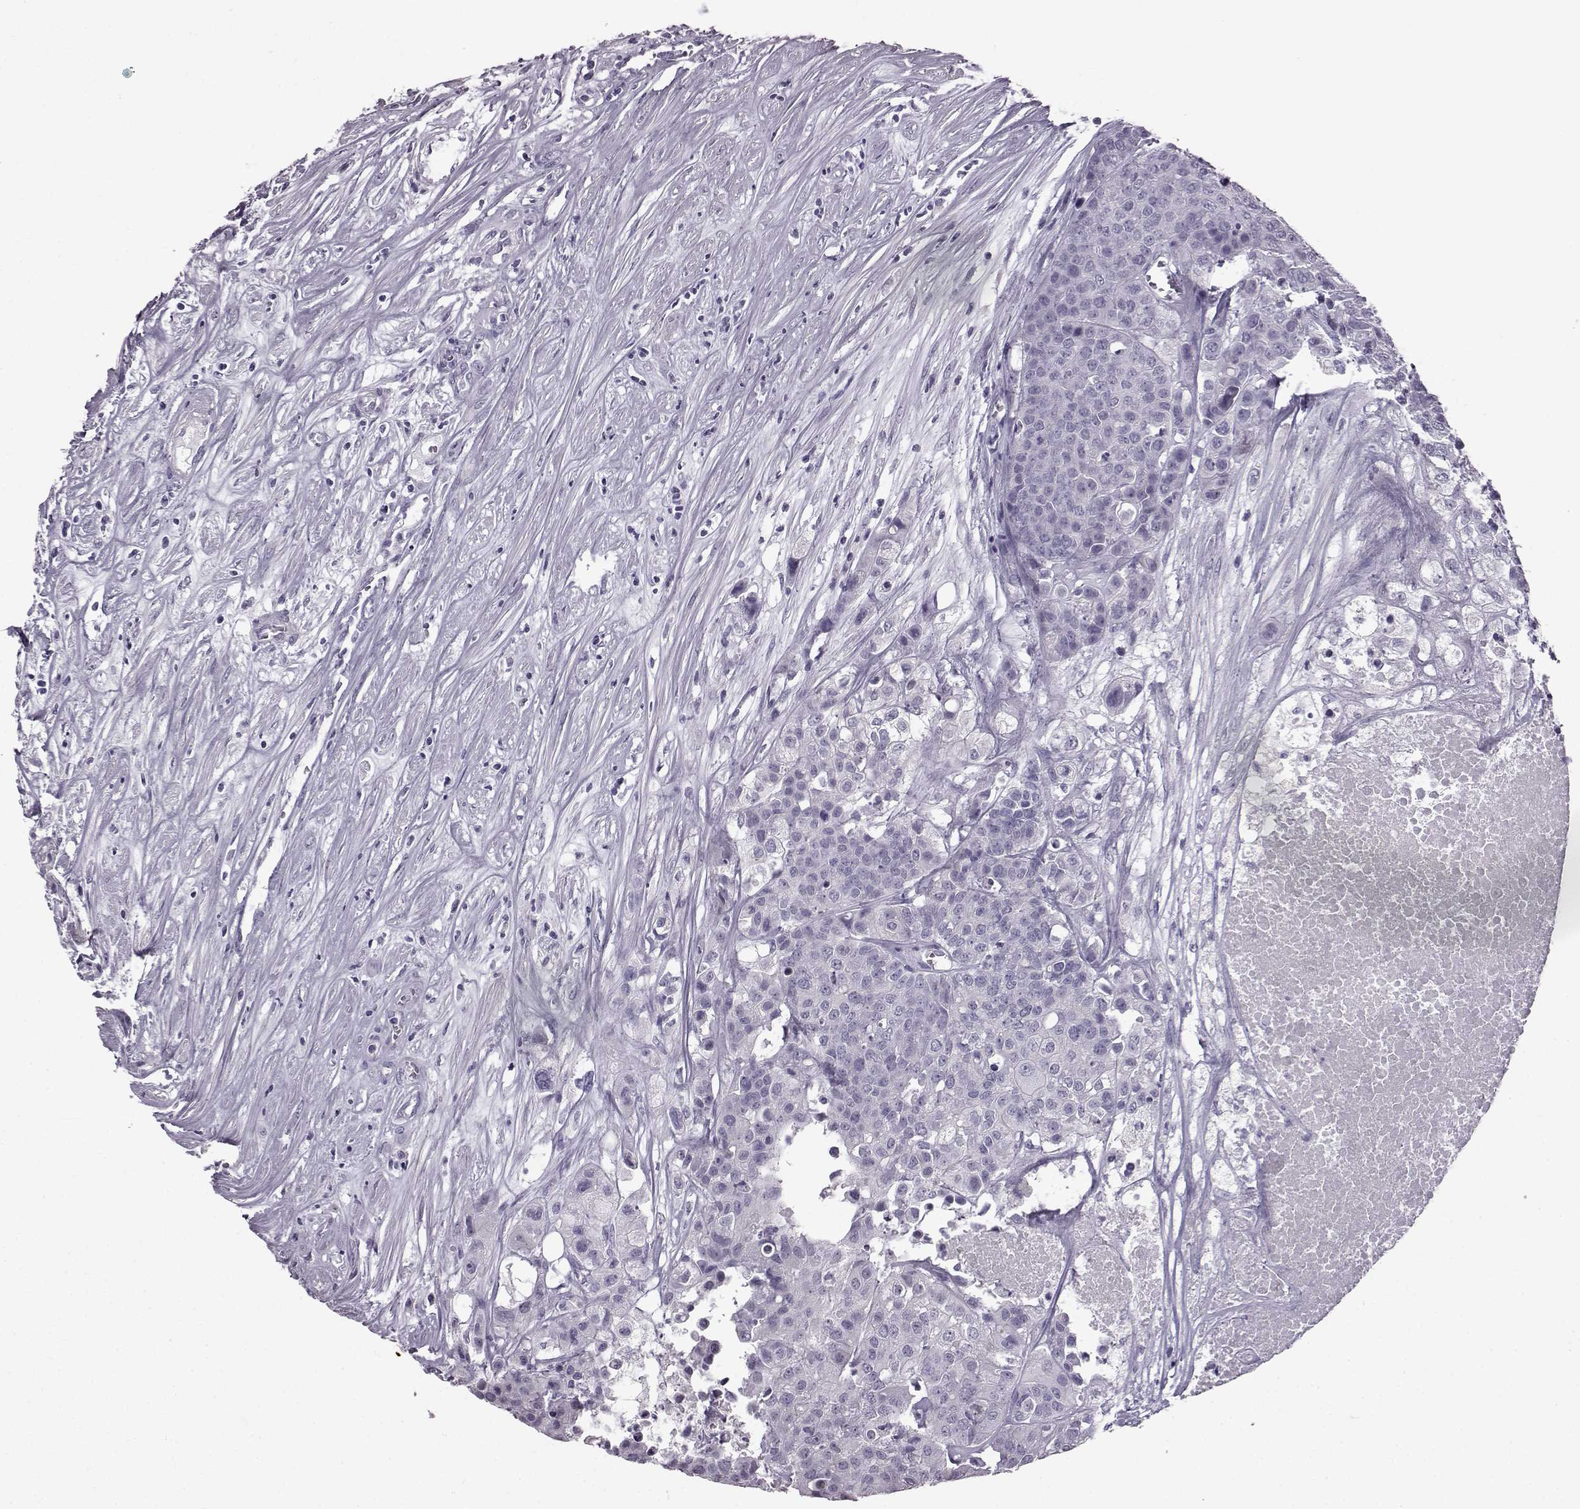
{"staining": {"intensity": "negative", "quantity": "none", "location": "none"}, "tissue": "carcinoid", "cell_type": "Tumor cells", "image_type": "cancer", "snomed": [{"axis": "morphology", "description": "Carcinoid, malignant, NOS"}, {"axis": "topography", "description": "Colon"}], "caption": "The micrograph displays no staining of tumor cells in malignant carcinoid.", "gene": "SLC28A2", "patient": {"sex": "male", "age": 81}}